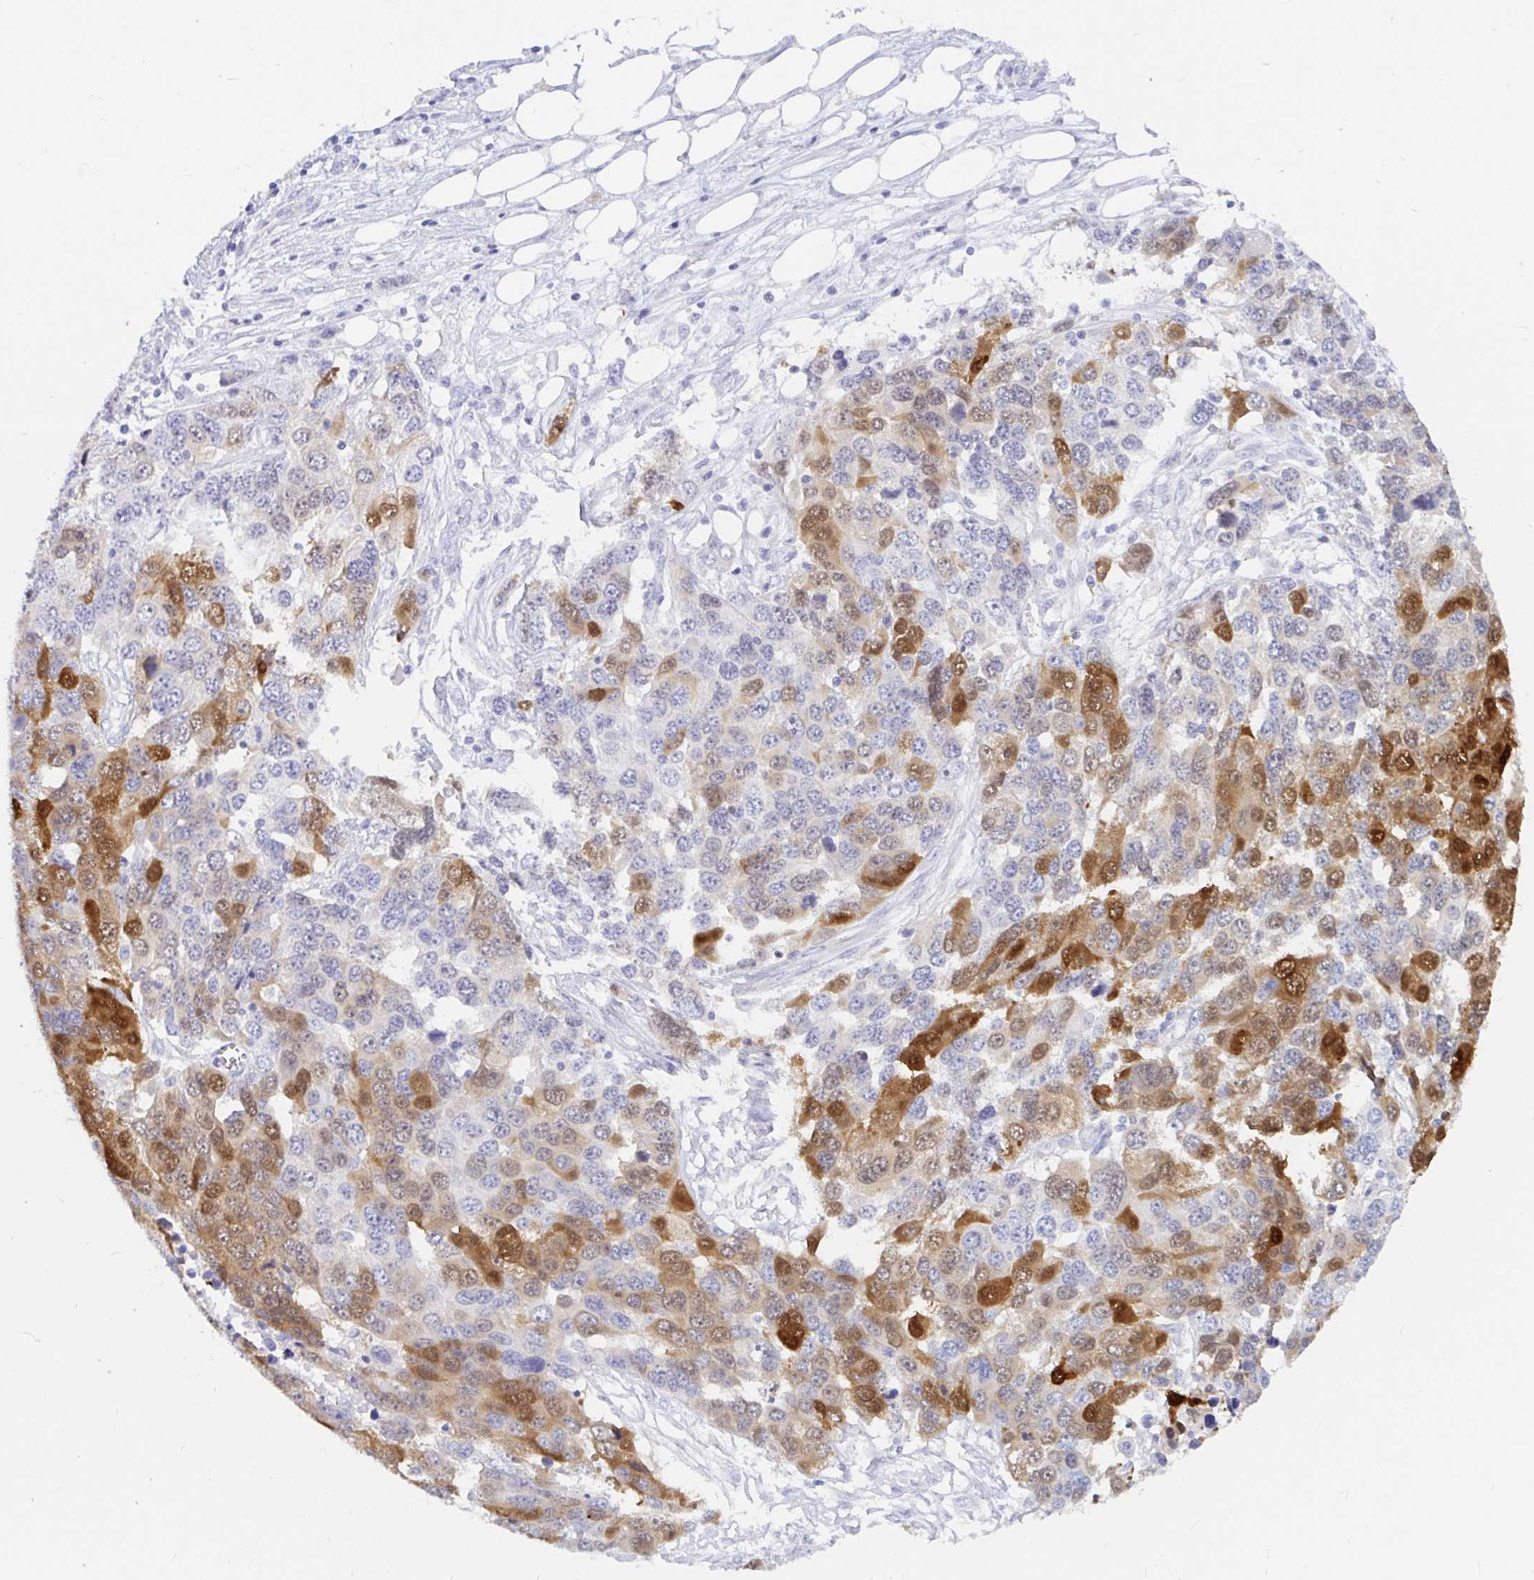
{"staining": {"intensity": "moderate", "quantity": "<25%", "location": "cytoplasmic/membranous"}, "tissue": "ovarian cancer", "cell_type": "Tumor cells", "image_type": "cancer", "snomed": [{"axis": "morphology", "description": "Cystadenocarcinoma, serous, NOS"}, {"axis": "topography", "description": "Ovary"}], "caption": "Ovarian cancer was stained to show a protein in brown. There is low levels of moderate cytoplasmic/membranous positivity in approximately <25% of tumor cells.", "gene": "PPP1R1B", "patient": {"sex": "female", "age": 76}}